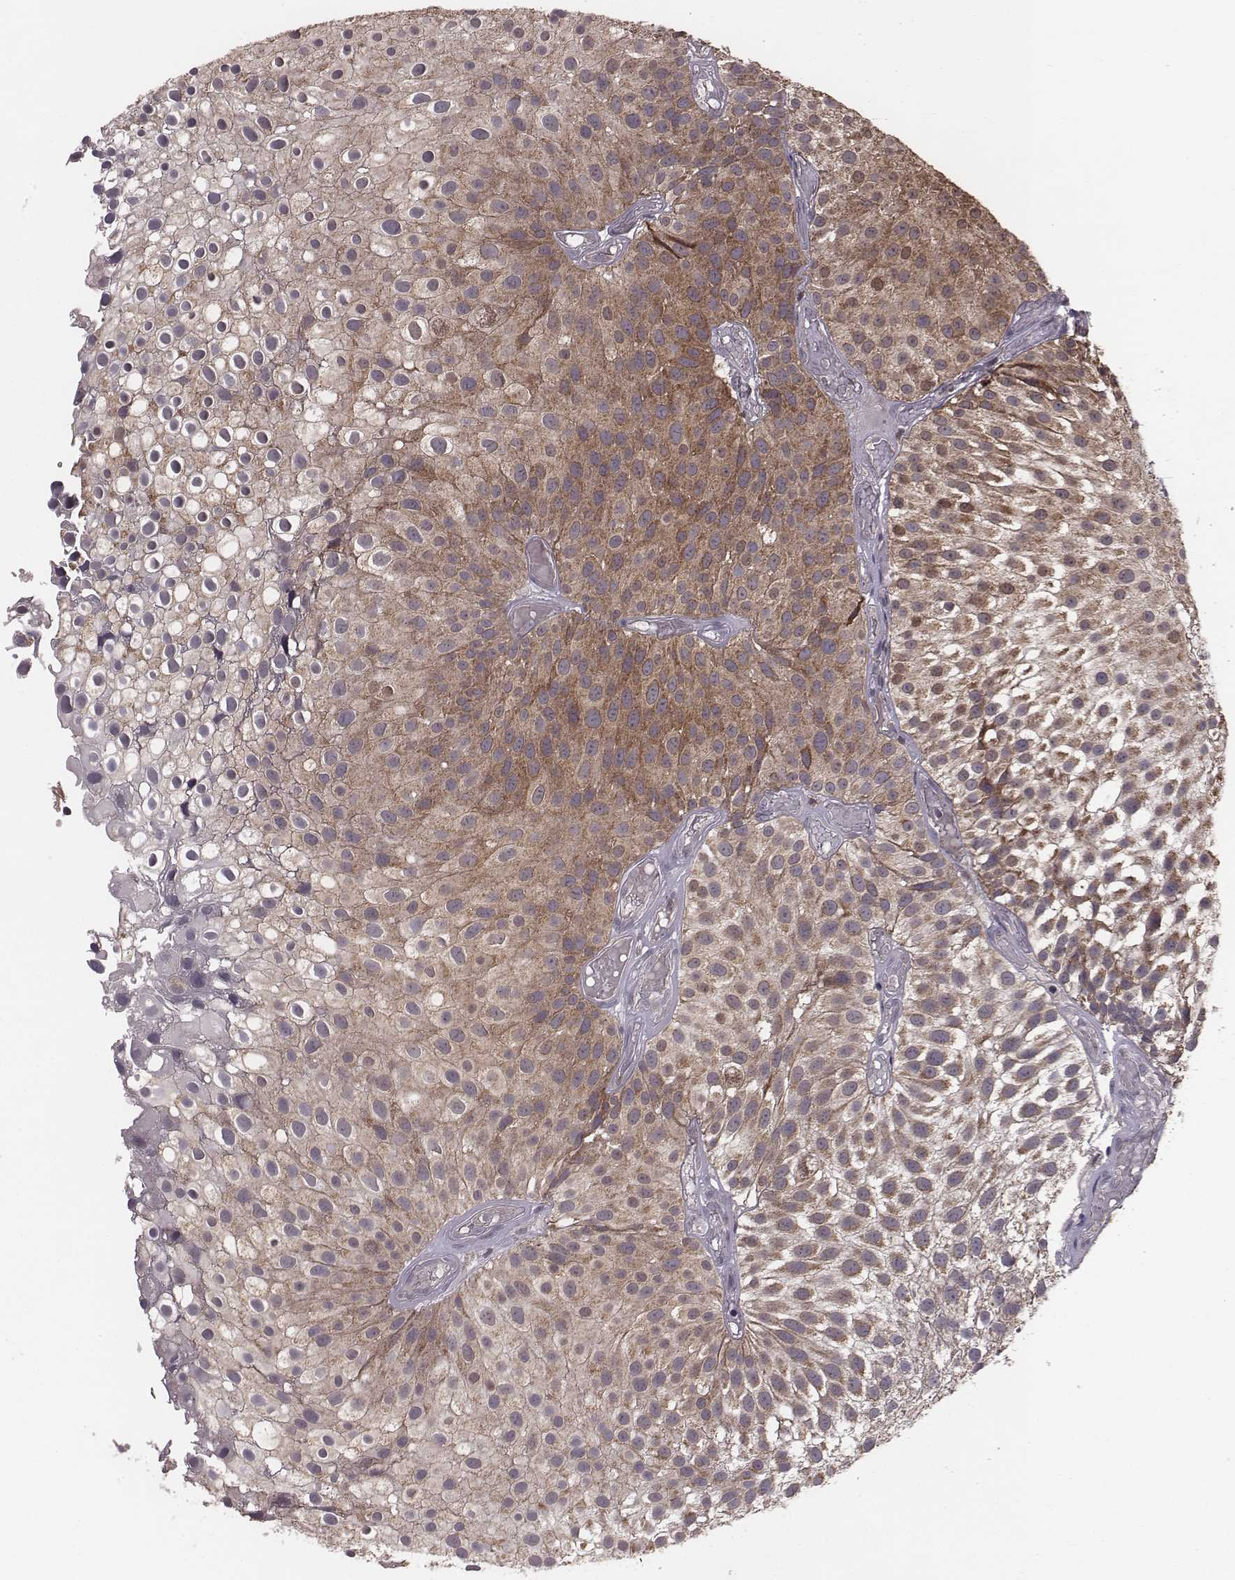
{"staining": {"intensity": "moderate", "quantity": ">75%", "location": "cytoplasmic/membranous"}, "tissue": "urothelial cancer", "cell_type": "Tumor cells", "image_type": "cancer", "snomed": [{"axis": "morphology", "description": "Urothelial carcinoma, Low grade"}, {"axis": "topography", "description": "Urinary bladder"}], "caption": "IHC photomicrograph of human urothelial carcinoma (low-grade) stained for a protein (brown), which reveals medium levels of moderate cytoplasmic/membranous expression in approximately >75% of tumor cells.", "gene": "PDCD2L", "patient": {"sex": "male", "age": 79}}